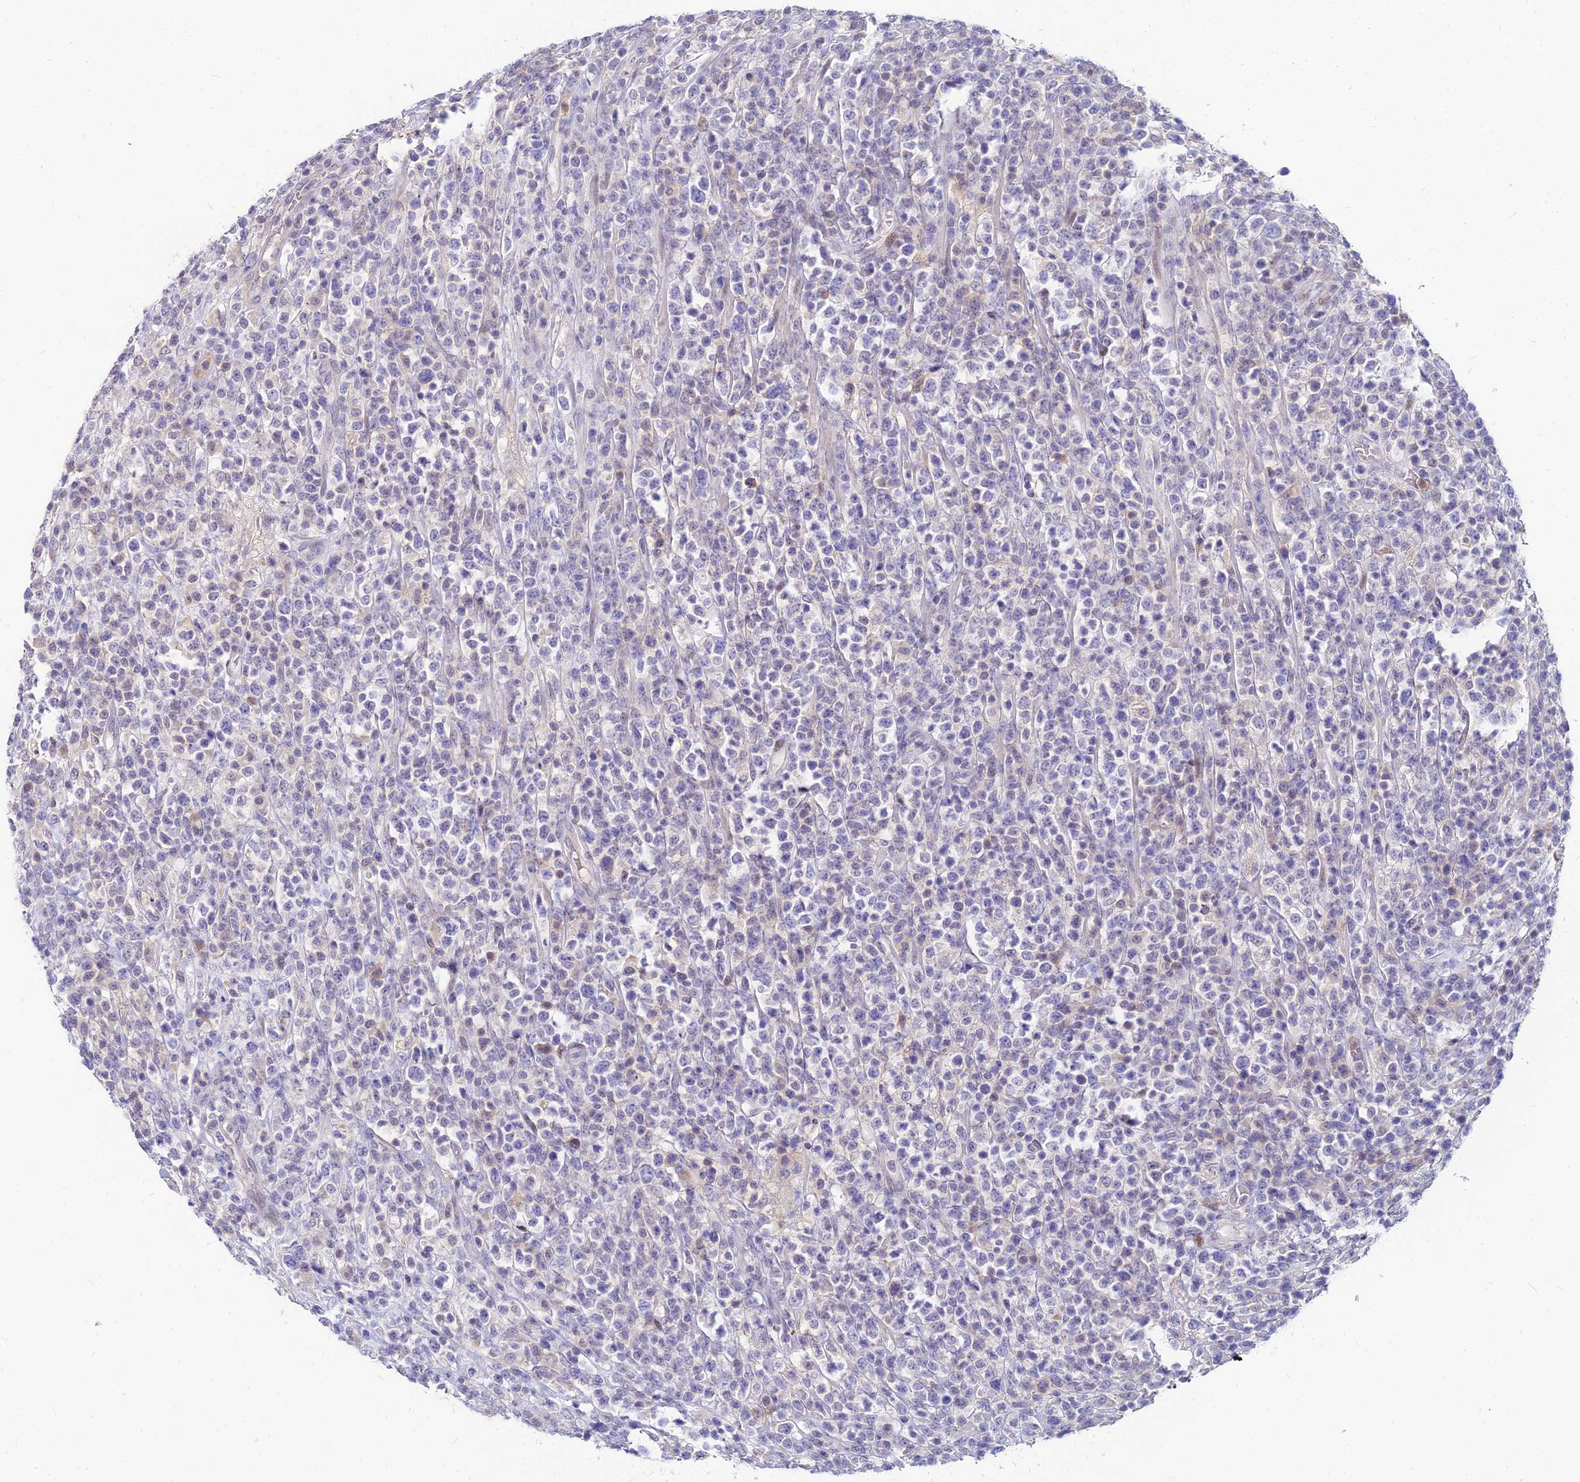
{"staining": {"intensity": "negative", "quantity": "none", "location": "none"}, "tissue": "lymphoma", "cell_type": "Tumor cells", "image_type": "cancer", "snomed": [{"axis": "morphology", "description": "Malignant lymphoma, non-Hodgkin's type, High grade"}, {"axis": "topography", "description": "Colon"}], "caption": "Immunohistochemistry image of neoplastic tissue: lymphoma stained with DAB (3,3'-diaminobenzidine) exhibits no significant protein staining in tumor cells.", "gene": "GOLGA6D", "patient": {"sex": "female", "age": 53}}